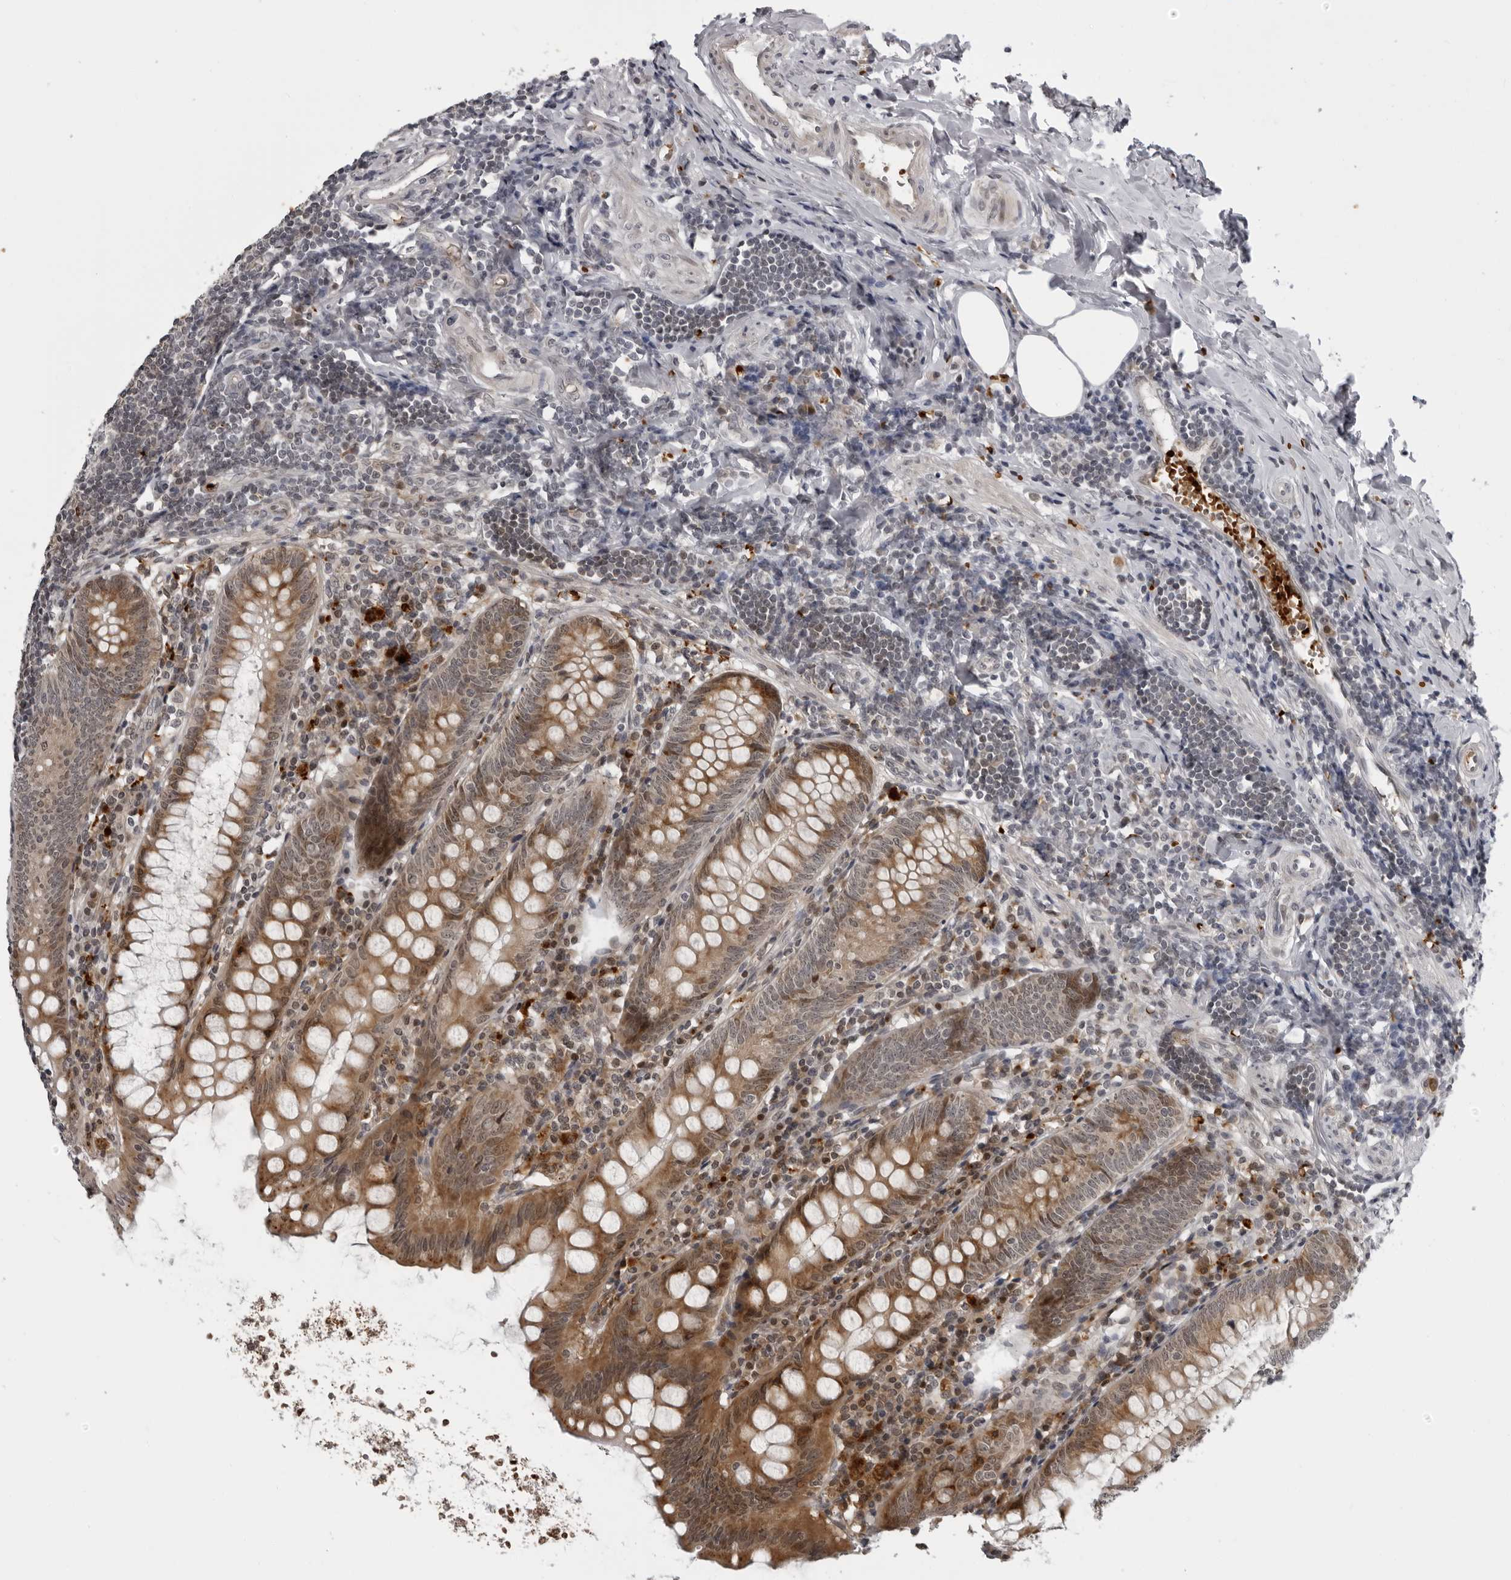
{"staining": {"intensity": "strong", "quantity": ">75%", "location": "cytoplasmic/membranous"}, "tissue": "appendix", "cell_type": "Glandular cells", "image_type": "normal", "snomed": [{"axis": "morphology", "description": "Normal tissue, NOS"}, {"axis": "topography", "description": "Appendix"}], "caption": "Immunohistochemistry (IHC) staining of normal appendix, which shows high levels of strong cytoplasmic/membranous staining in about >75% of glandular cells indicating strong cytoplasmic/membranous protein positivity. The staining was performed using DAB (brown) for protein detection and nuclei were counterstained in hematoxylin (blue).", "gene": "THOP1", "patient": {"sex": "female", "age": 54}}